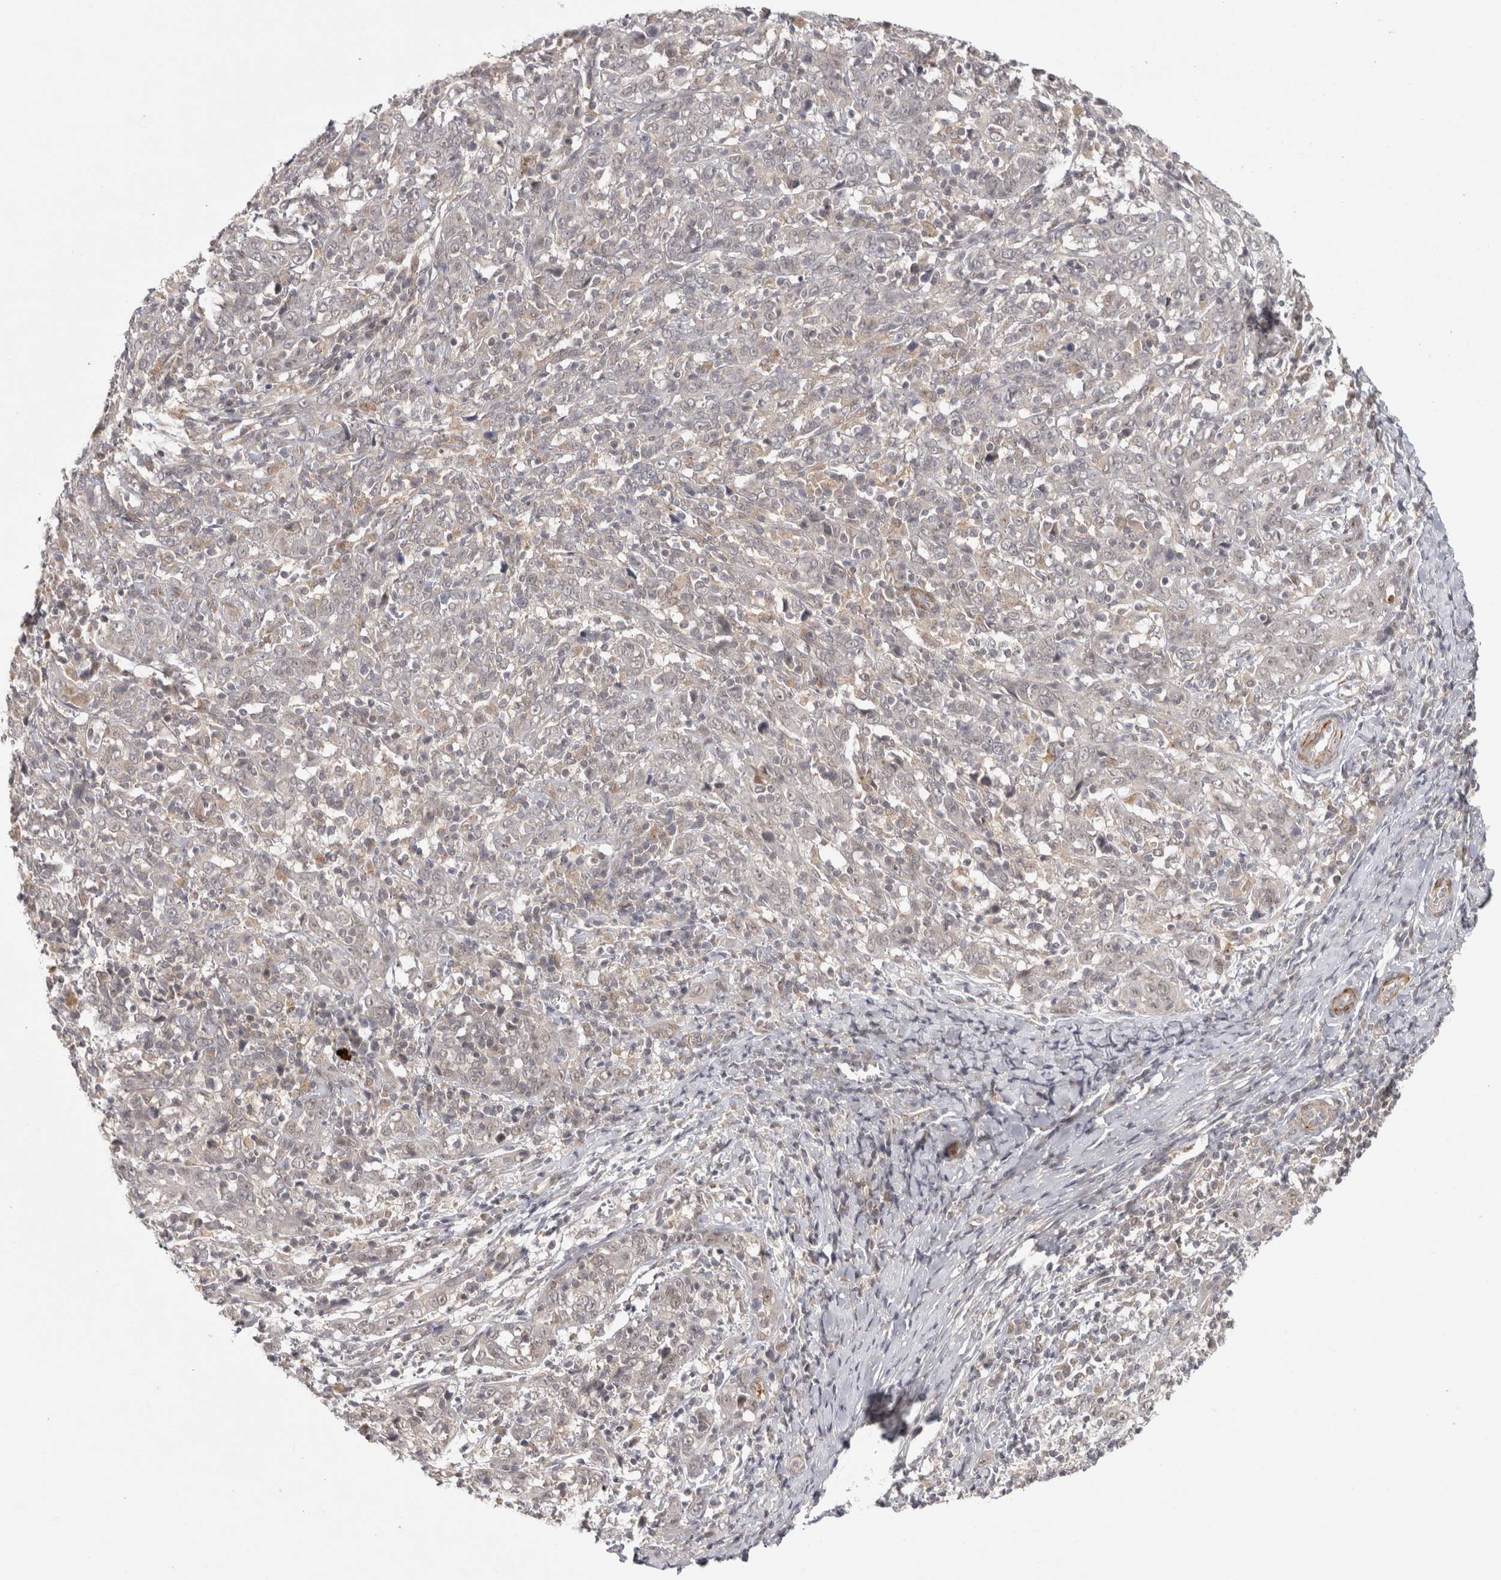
{"staining": {"intensity": "negative", "quantity": "none", "location": "none"}, "tissue": "cervical cancer", "cell_type": "Tumor cells", "image_type": "cancer", "snomed": [{"axis": "morphology", "description": "Squamous cell carcinoma, NOS"}, {"axis": "topography", "description": "Cervix"}], "caption": "This is an immunohistochemistry (IHC) micrograph of human squamous cell carcinoma (cervical). There is no expression in tumor cells.", "gene": "ZNF318", "patient": {"sex": "female", "age": 46}}